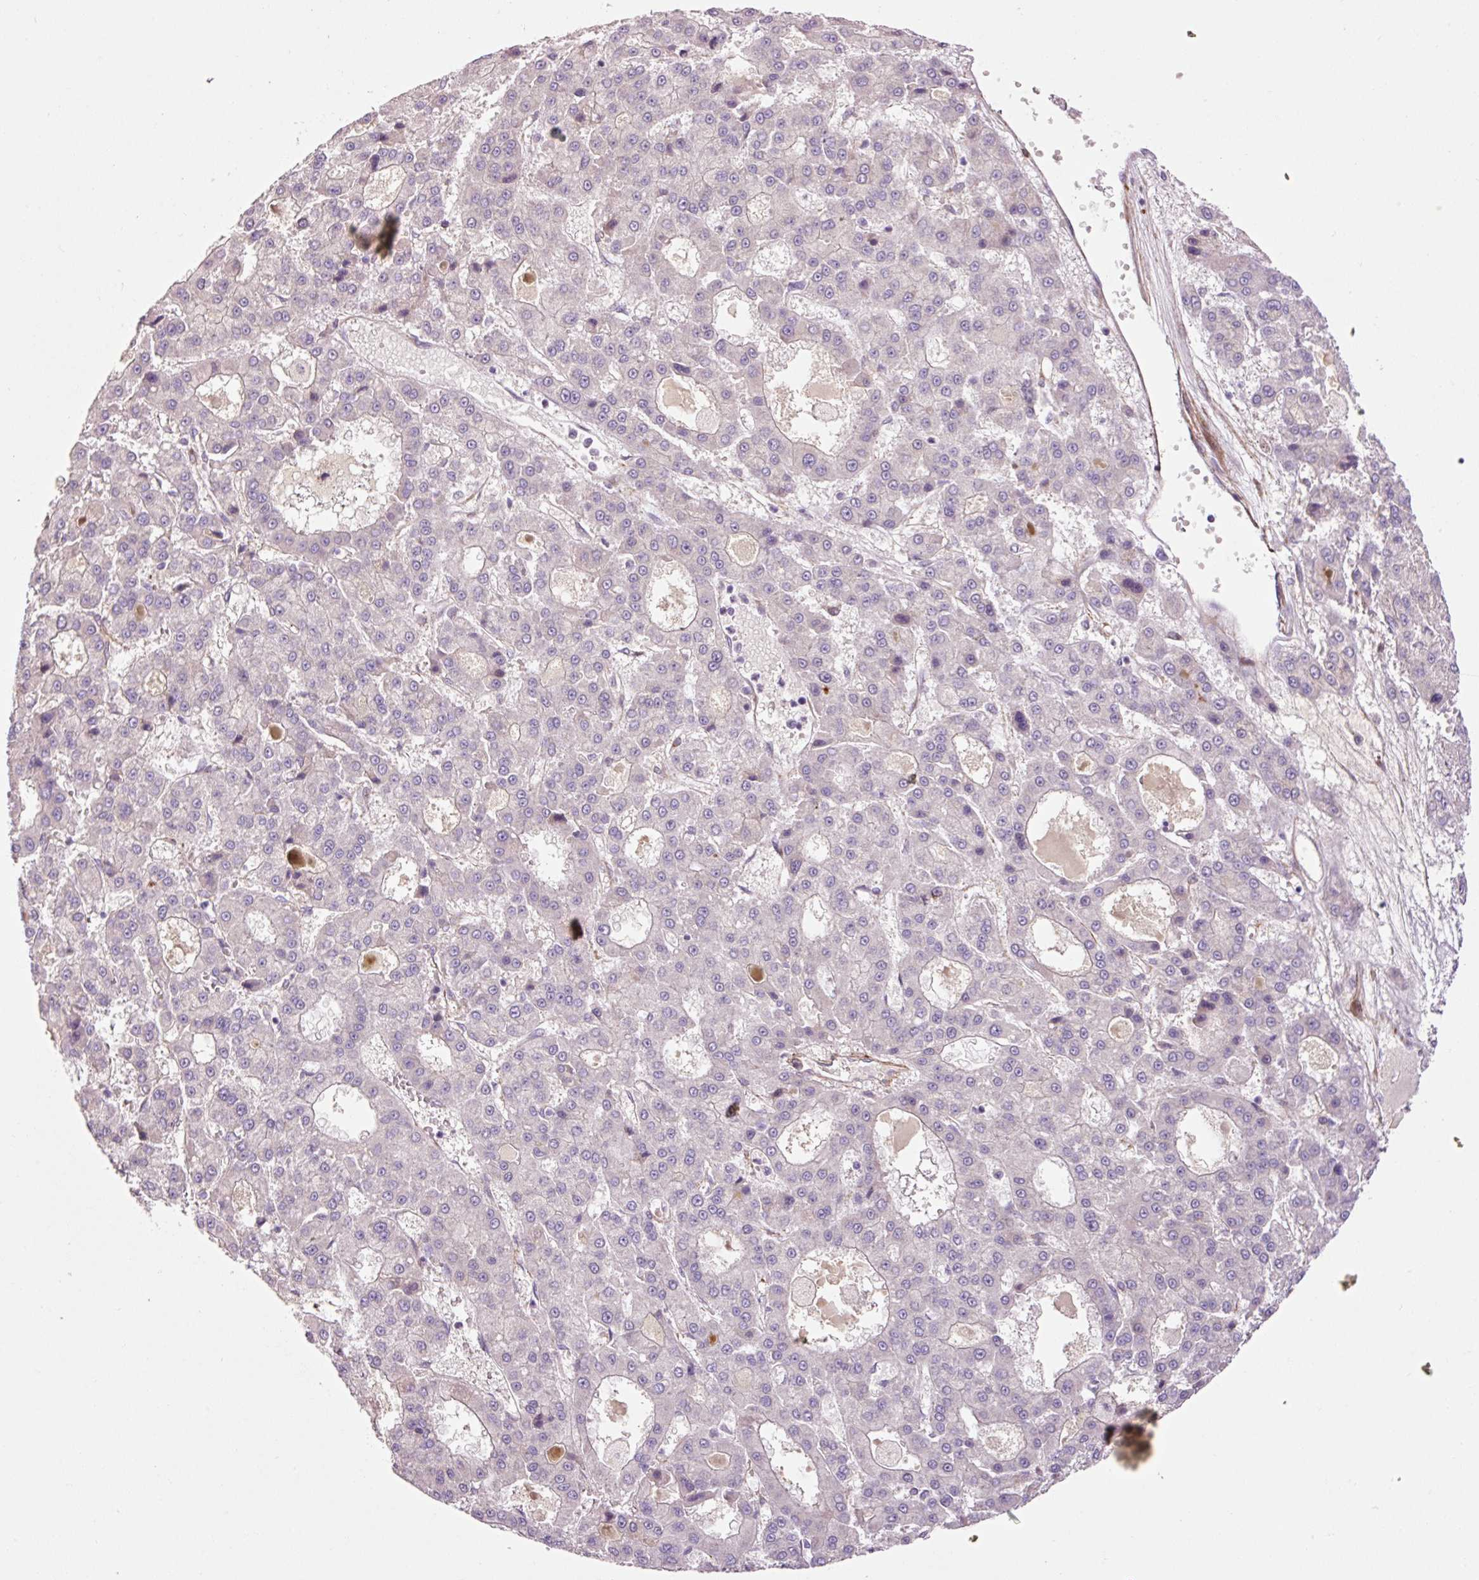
{"staining": {"intensity": "negative", "quantity": "none", "location": "none"}, "tissue": "liver cancer", "cell_type": "Tumor cells", "image_type": "cancer", "snomed": [{"axis": "morphology", "description": "Carcinoma, Hepatocellular, NOS"}, {"axis": "topography", "description": "Liver"}], "caption": "Immunohistochemistry image of neoplastic tissue: human liver cancer stained with DAB (3,3'-diaminobenzidine) demonstrates no significant protein positivity in tumor cells.", "gene": "ANKRD20A1", "patient": {"sex": "male", "age": 70}}